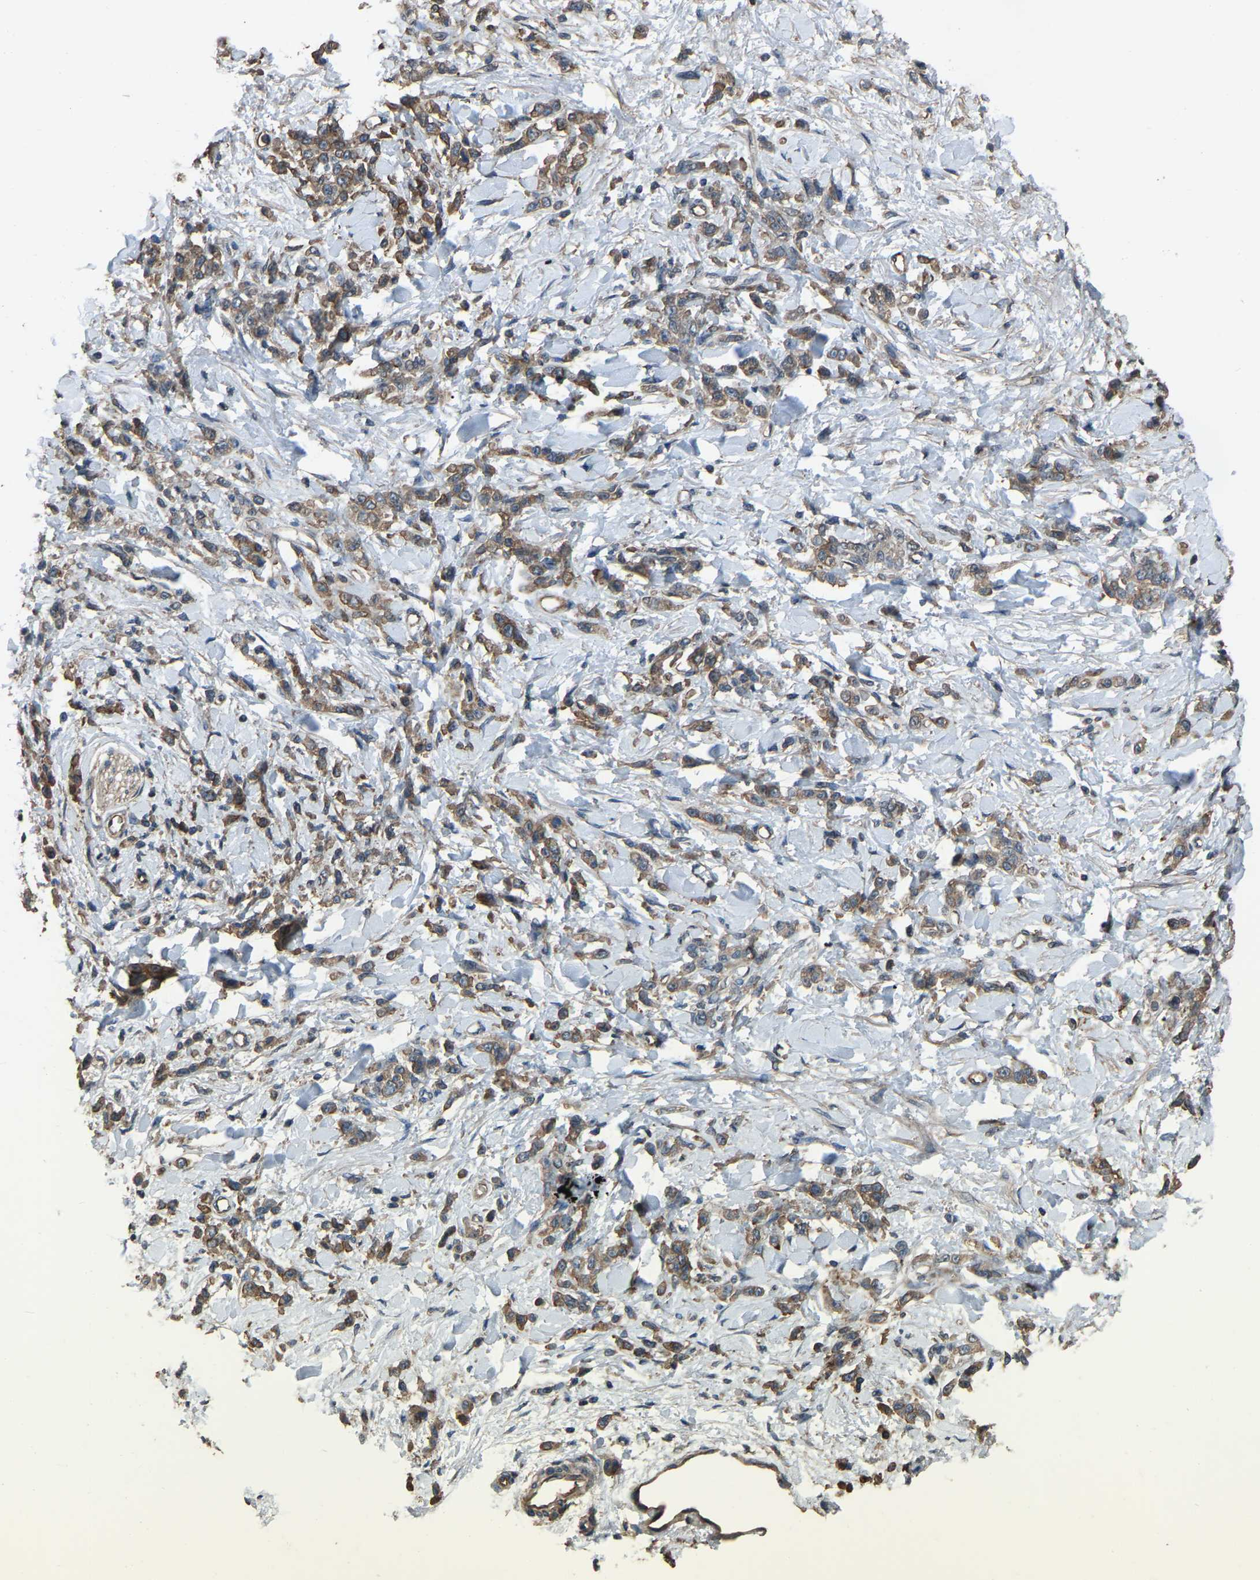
{"staining": {"intensity": "moderate", "quantity": ">75%", "location": "cytoplasmic/membranous"}, "tissue": "stomach cancer", "cell_type": "Tumor cells", "image_type": "cancer", "snomed": [{"axis": "morphology", "description": "Normal tissue, NOS"}, {"axis": "morphology", "description": "Adenocarcinoma, NOS"}, {"axis": "topography", "description": "Stomach"}], "caption": "A brown stain shows moderate cytoplasmic/membranous staining of a protein in human stomach cancer tumor cells.", "gene": "SLC4A2", "patient": {"sex": "male", "age": 82}}